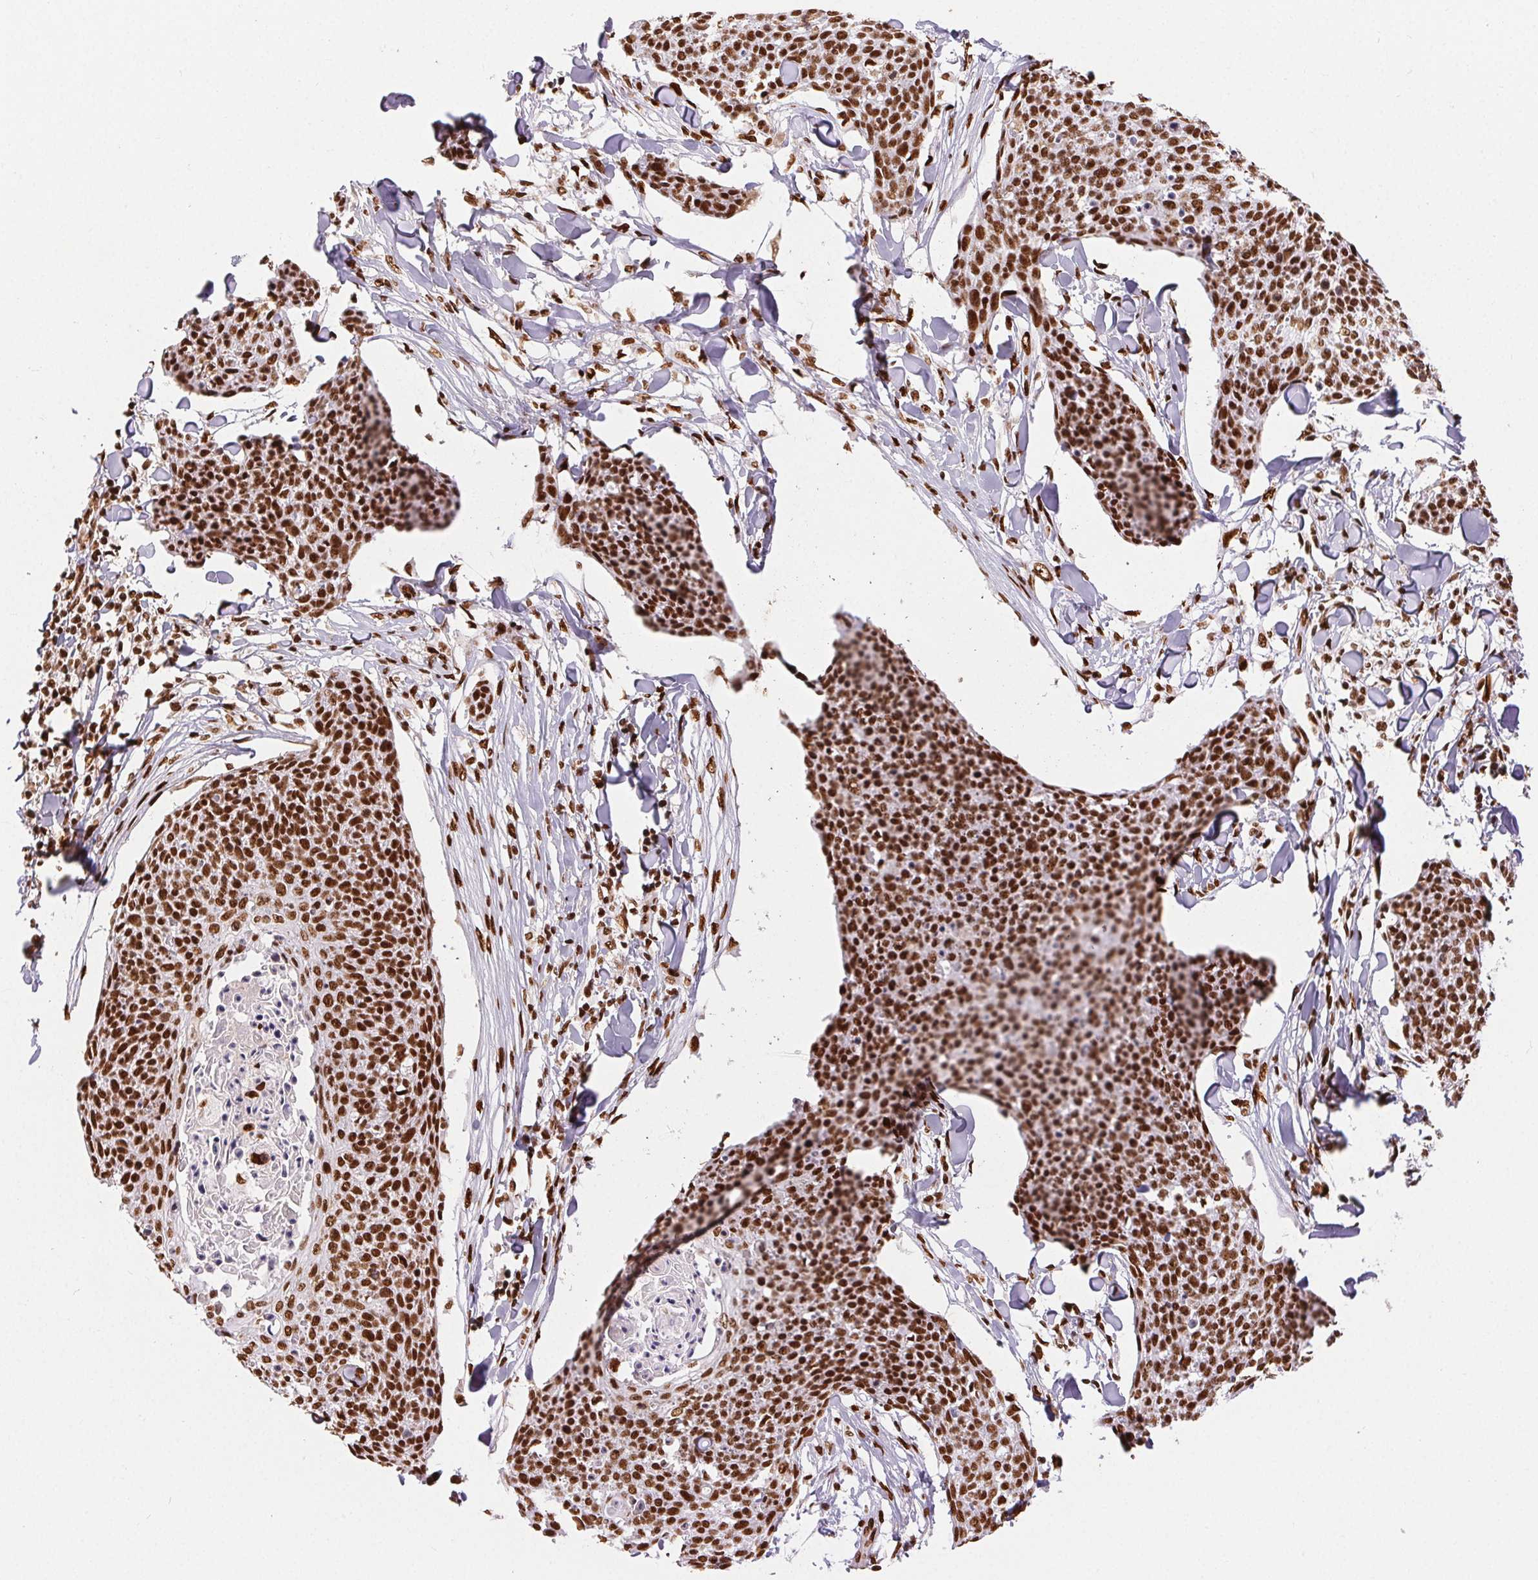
{"staining": {"intensity": "strong", "quantity": ">75%", "location": "nuclear"}, "tissue": "skin cancer", "cell_type": "Tumor cells", "image_type": "cancer", "snomed": [{"axis": "morphology", "description": "Squamous cell carcinoma, NOS"}, {"axis": "topography", "description": "Skin"}, {"axis": "topography", "description": "Vulva"}], "caption": "DAB (3,3'-diaminobenzidine) immunohistochemical staining of human skin cancer shows strong nuclear protein staining in about >75% of tumor cells.", "gene": "ZNF80", "patient": {"sex": "female", "age": 75}}